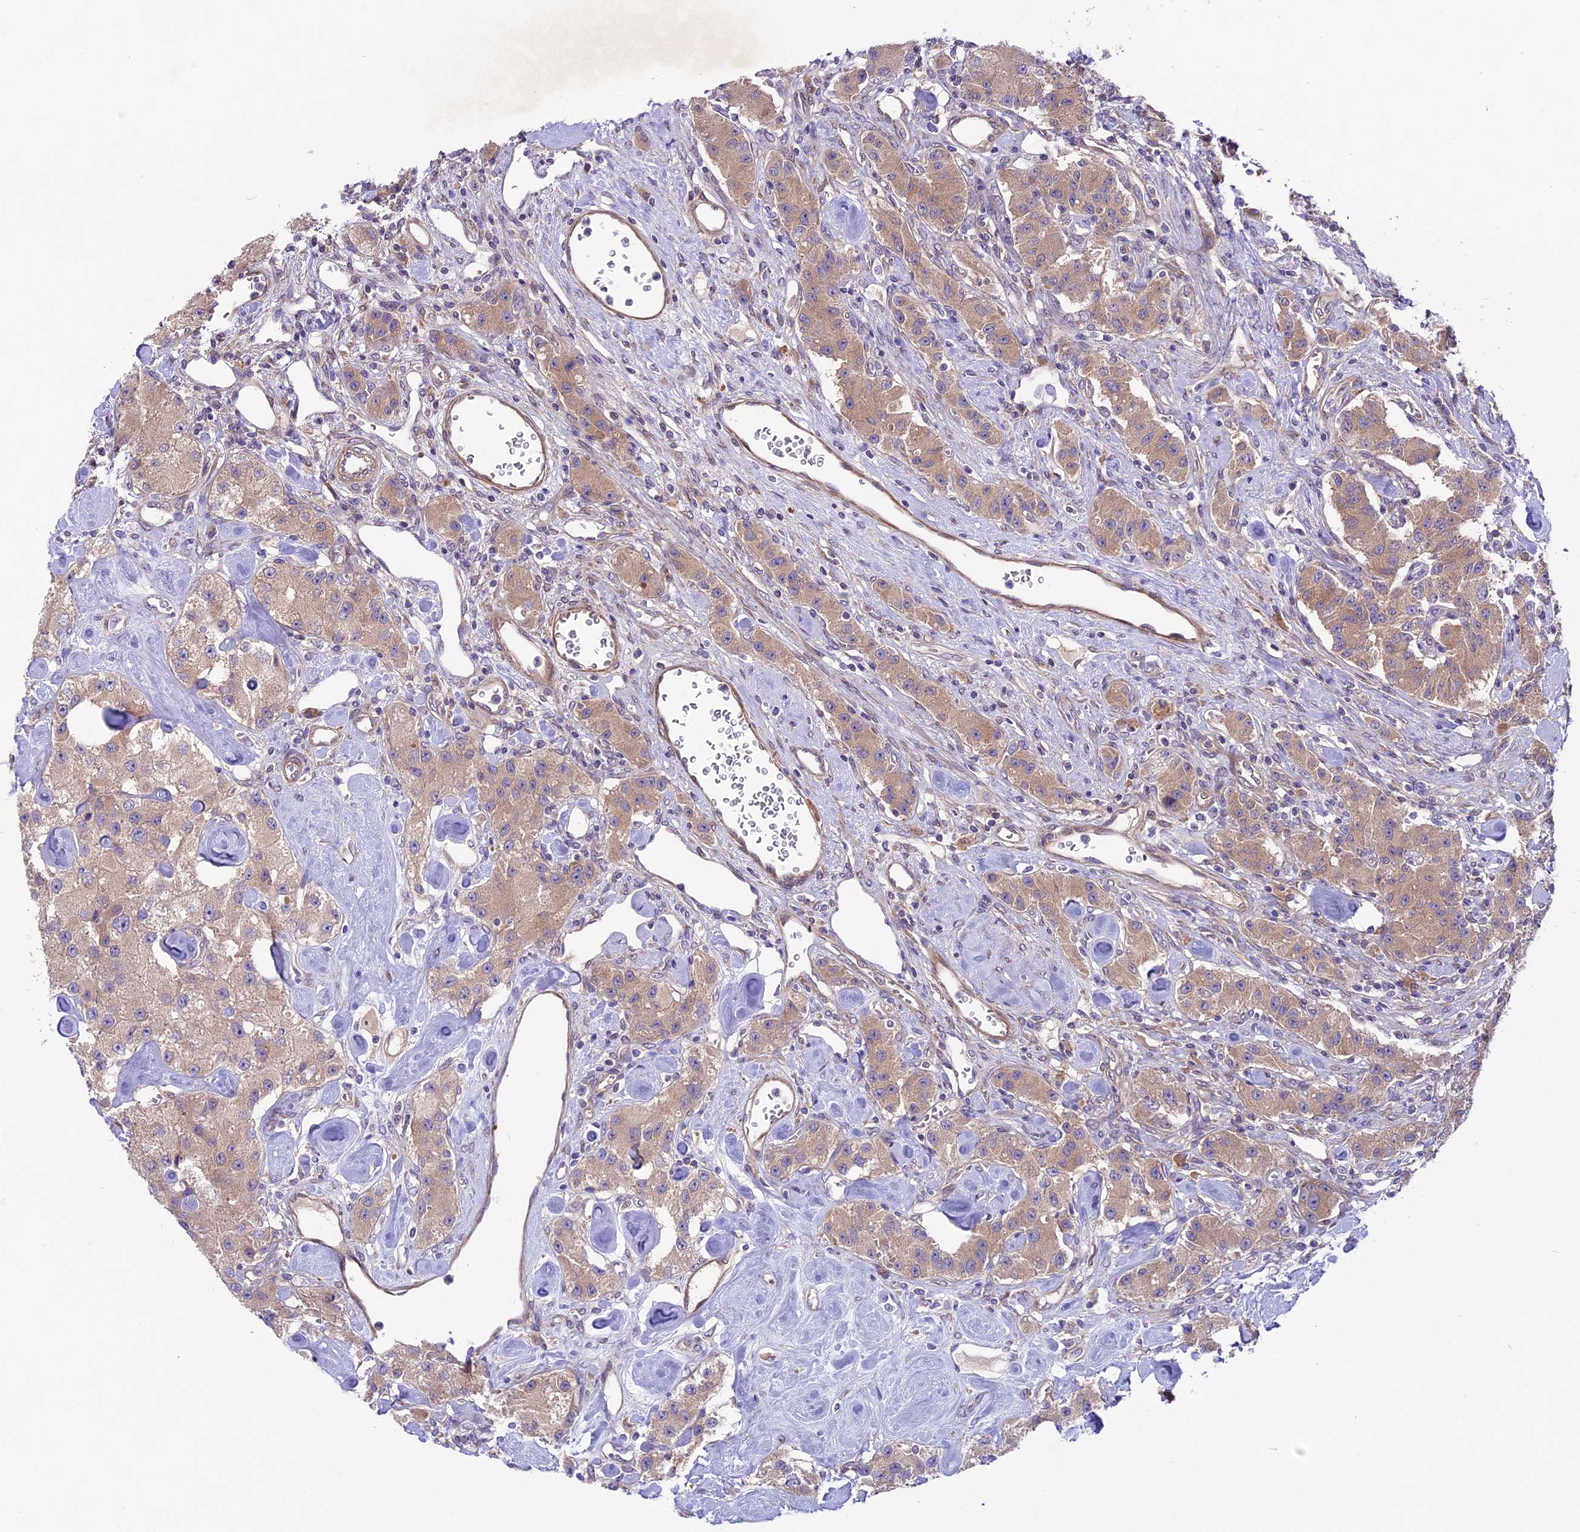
{"staining": {"intensity": "weak", "quantity": ">75%", "location": "cytoplasmic/membranous"}, "tissue": "carcinoid", "cell_type": "Tumor cells", "image_type": "cancer", "snomed": [{"axis": "morphology", "description": "Carcinoid, malignant, NOS"}, {"axis": "topography", "description": "Pancreas"}], "caption": "Weak cytoplasmic/membranous staining for a protein is present in about >75% of tumor cells of carcinoid using IHC.", "gene": "COG8", "patient": {"sex": "male", "age": 41}}